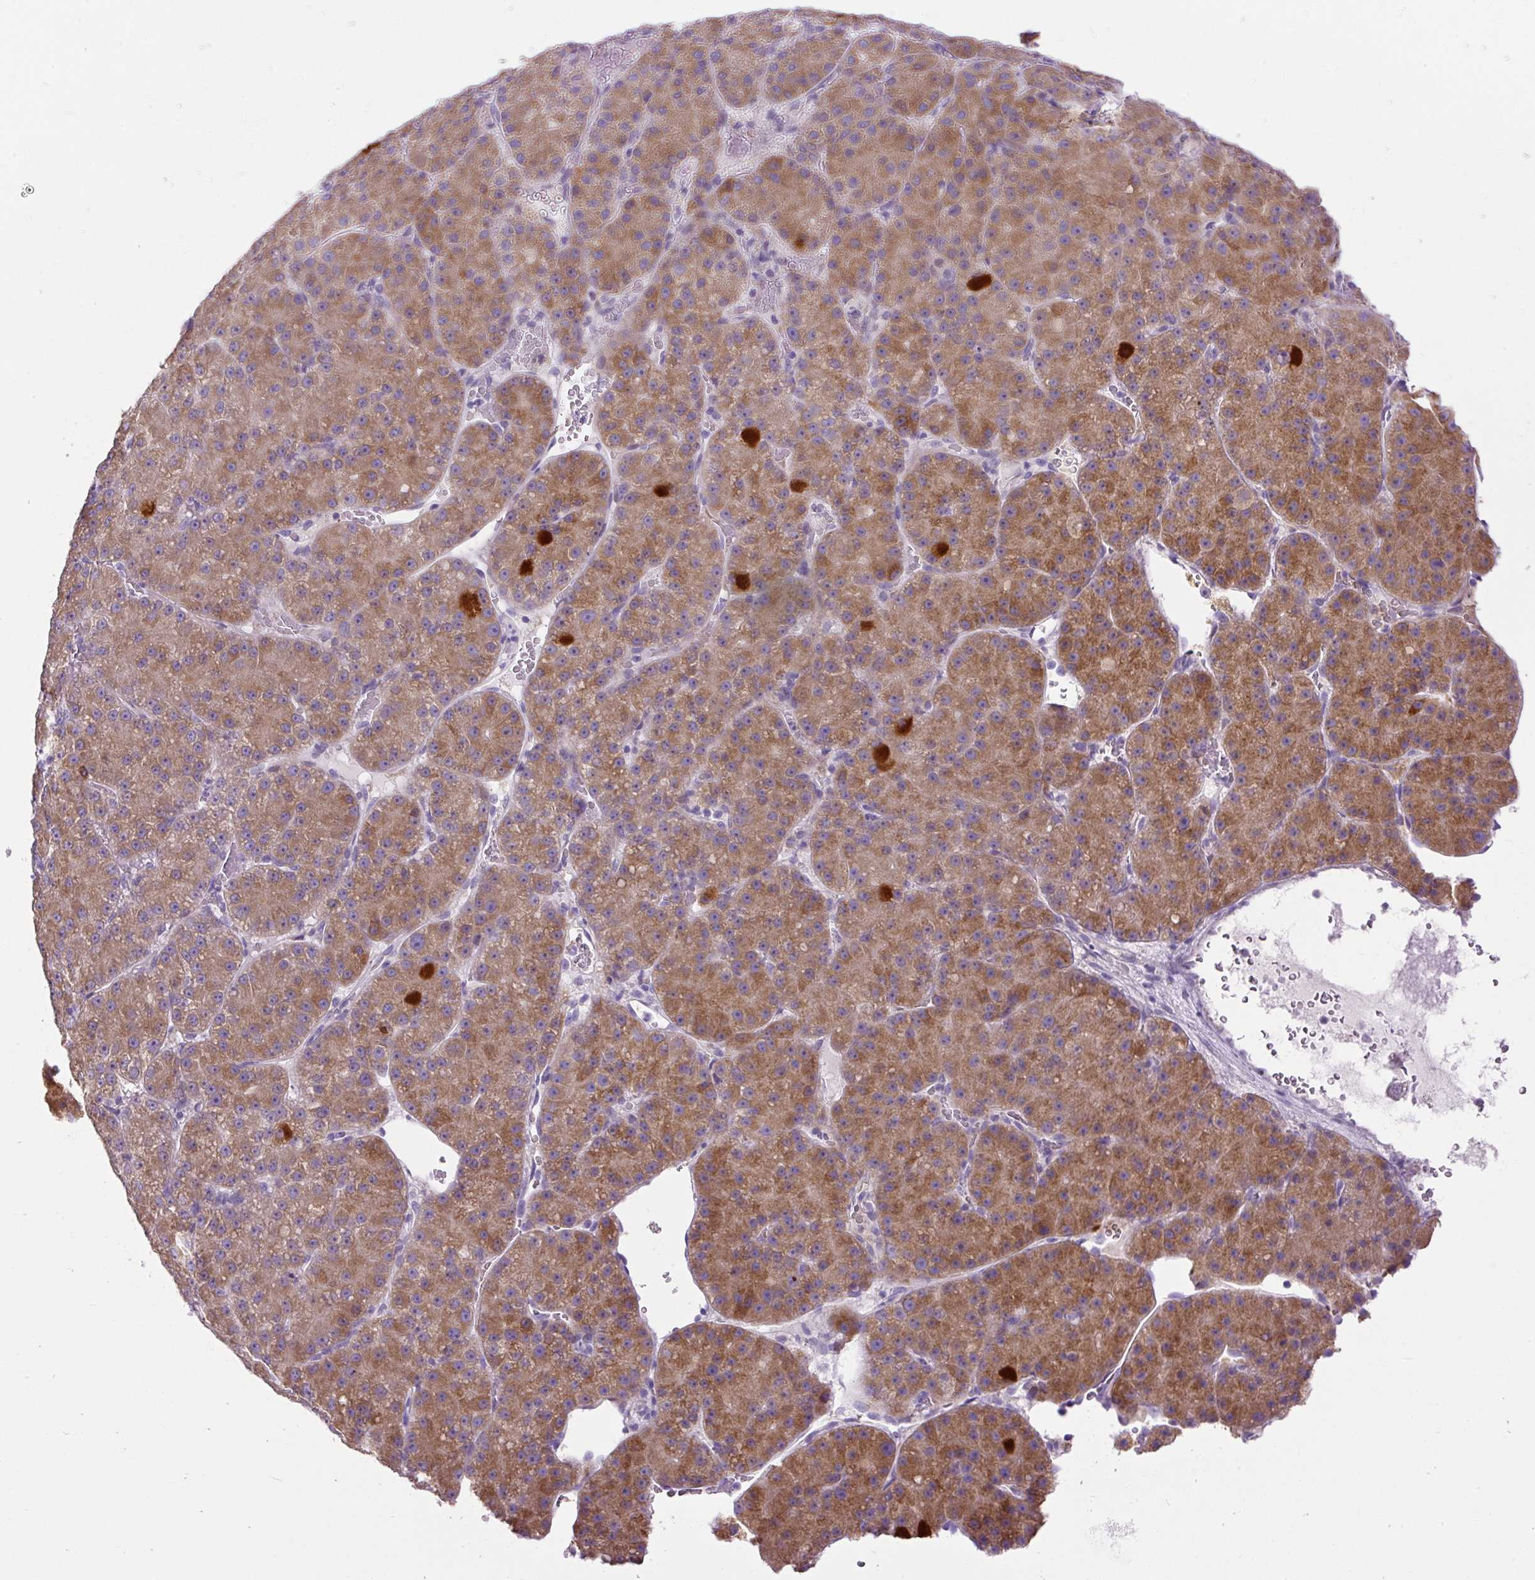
{"staining": {"intensity": "moderate", "quantity": ">75%", "location": "cytoplasmic/membranous"}, "tissue": "liver cancer", "cell_type": "Tumor cells", "image_type": "cancer", "snomed": [{"axis": "morphology", "description": "Carcinoma, Hepatocellular, NOS"}, {"axis": "topography", "description": "Liver"}], "caption": "Protein analysis of liver cancer tissue exhibits moderate cytoplasmic/membranous positivity in about >75% of tumor cells.", "gene": "SYBU", "patient": {"sex": "male", "age": 67}}